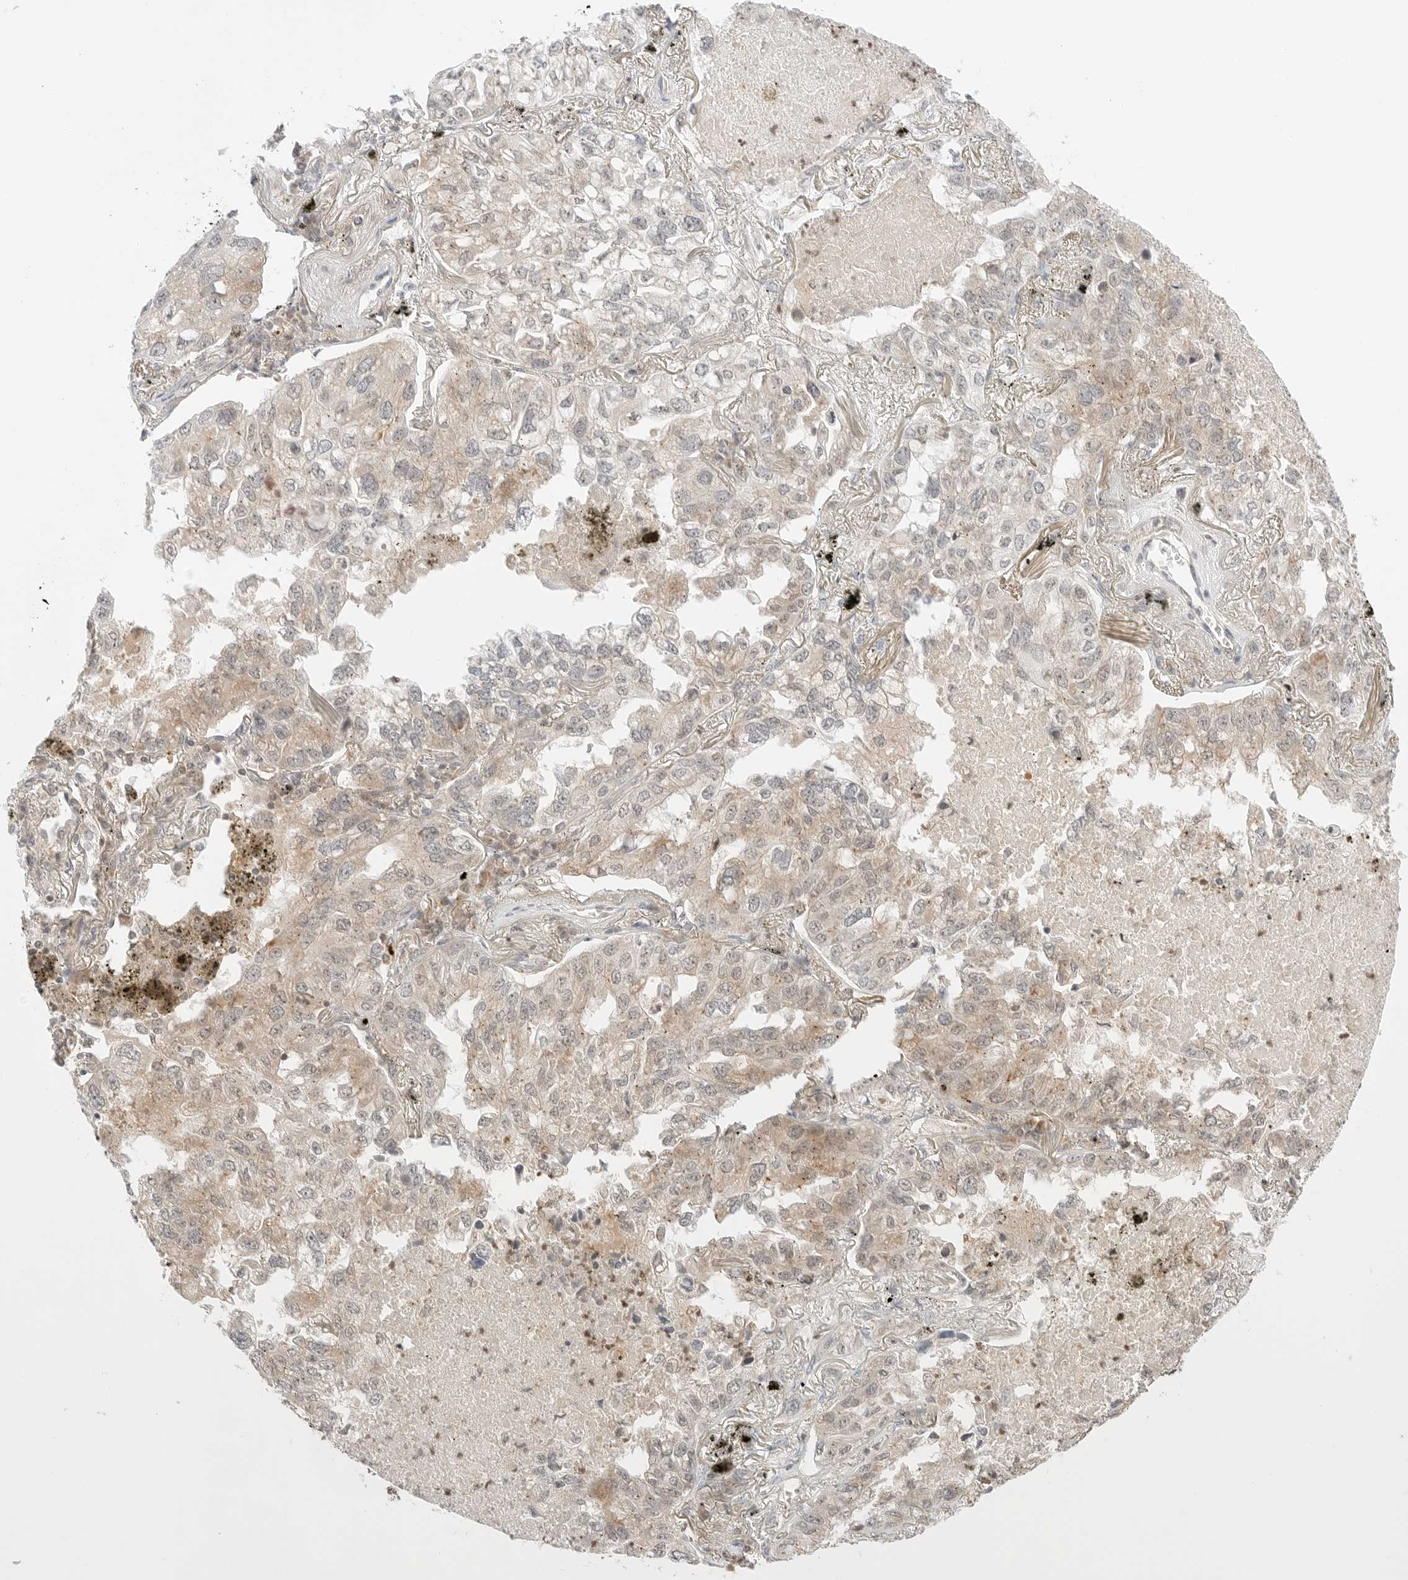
{"staining": {"intensity": "weak", "quantity": "25%-75%", "location": "cytoplasmic/membranous"}, "tissue": "lung cancer", "cell_type": "Tumor cells", "image_type": "cancer", "snomed": [{"axis": "morphology", "description": "Adenocarcinoma, NOS"}, {"axis": "topography", "description": "Lung"}], "caption": "Lung cancer was stained to show a protein in brown. There is low levels of weak cytoplasmic/membranous staining in about 25%-75% of tumor cells. Using DAB (brown) and hematoxylin (blue) stains, captured at high magnification using brightfield microscopy.", "gene": "IQCC", "patient": {"sex": "male", "age": 65}}